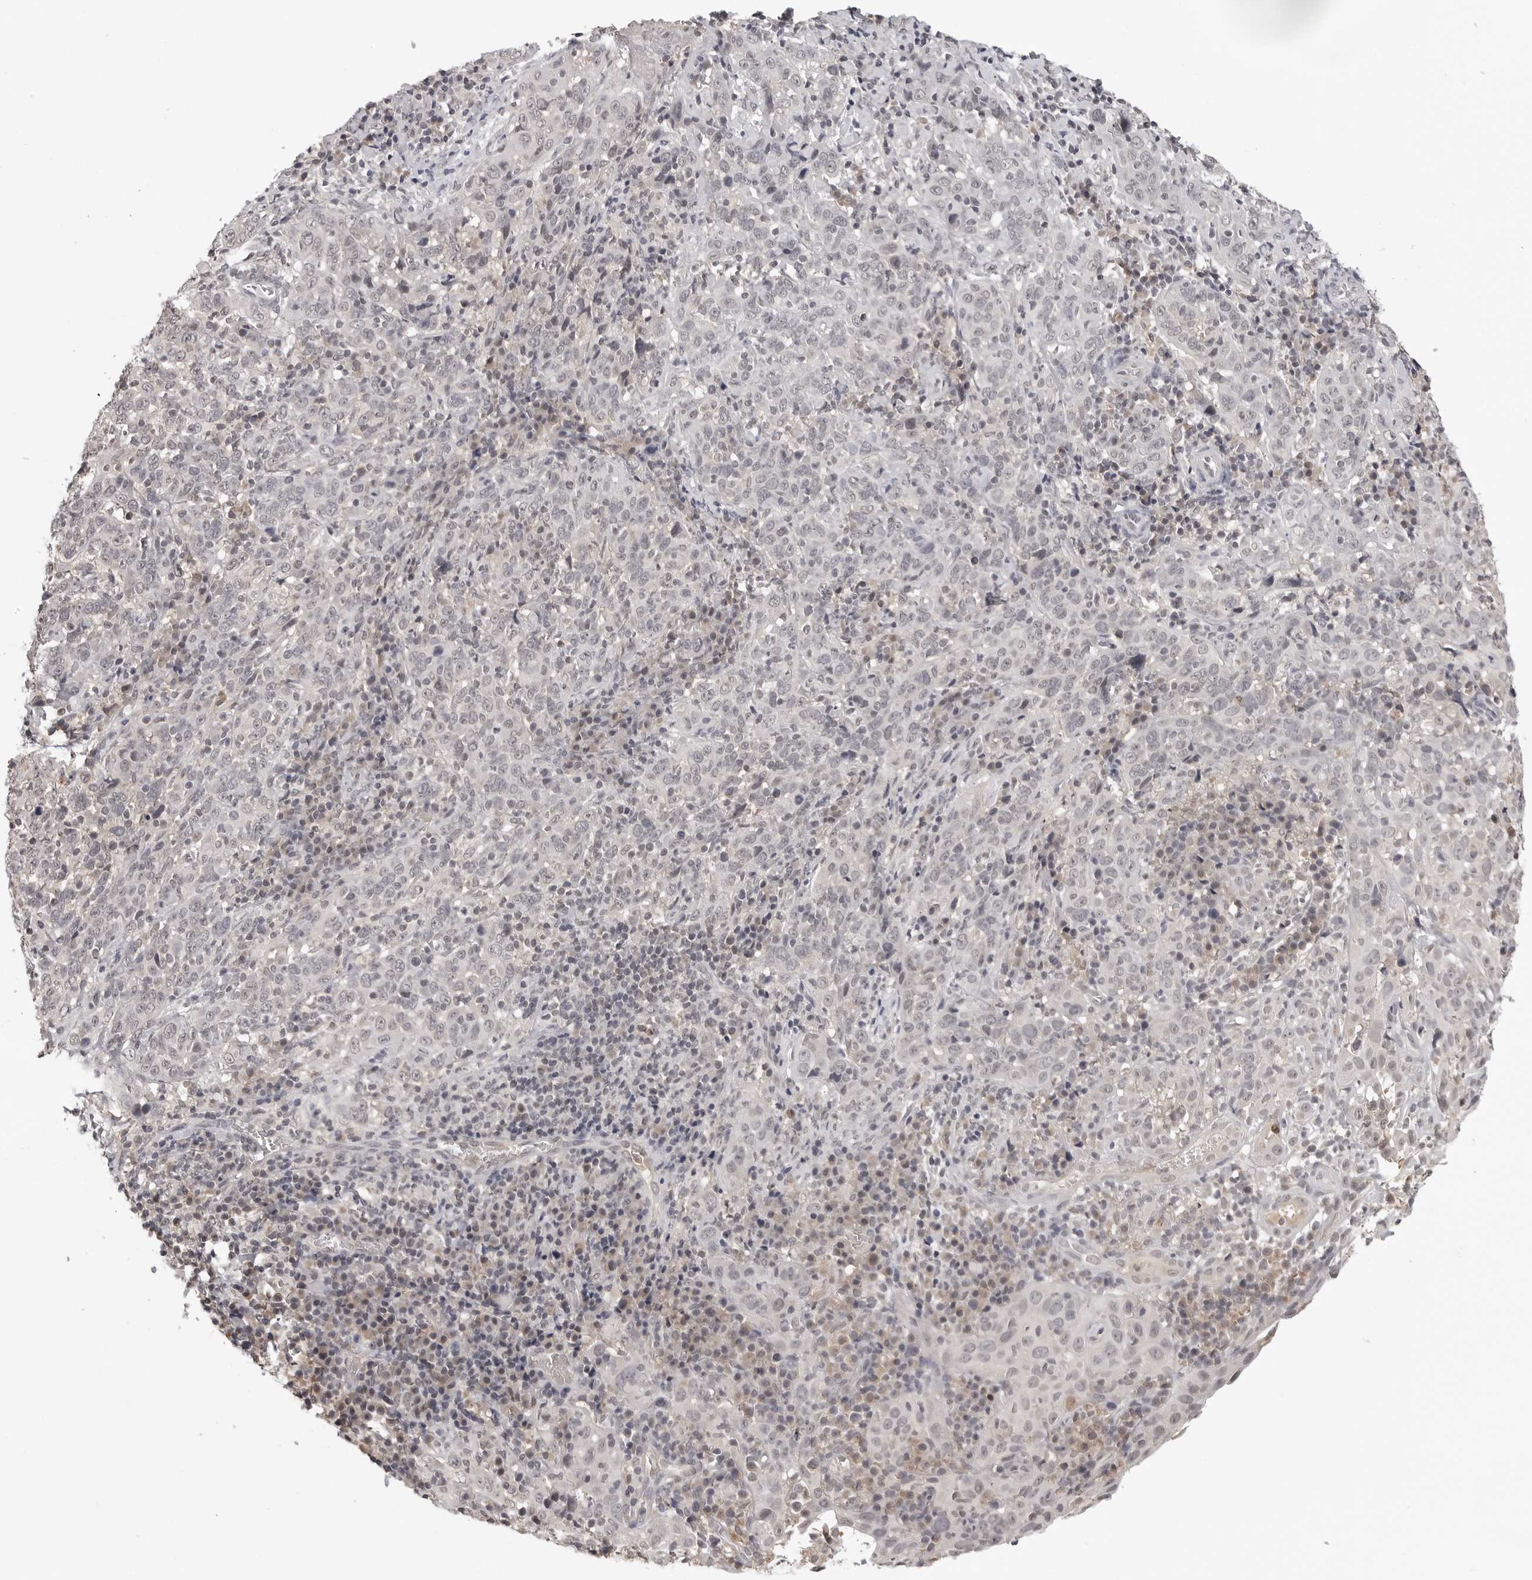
{"staining": {"intensity": "negative", "quantity": "none", "location": "none"}, "tissue": "cervical cancer", "cell_type": "Tumor cells", "image_type": "cancer", "snomed": [{"axis": "morphology", "description": "Squamous cell carcinoma, NOS"}, {"axis": "topography", "description": "Cervix"}], "caption": "High power microscopy image of an immunohistochemistry micrograph of cervical squamous cell carcinoma, revealing no significant positivity in tumor cells.", "gene": "CDK20", "patient": {"sex": "female", "age": 46}}